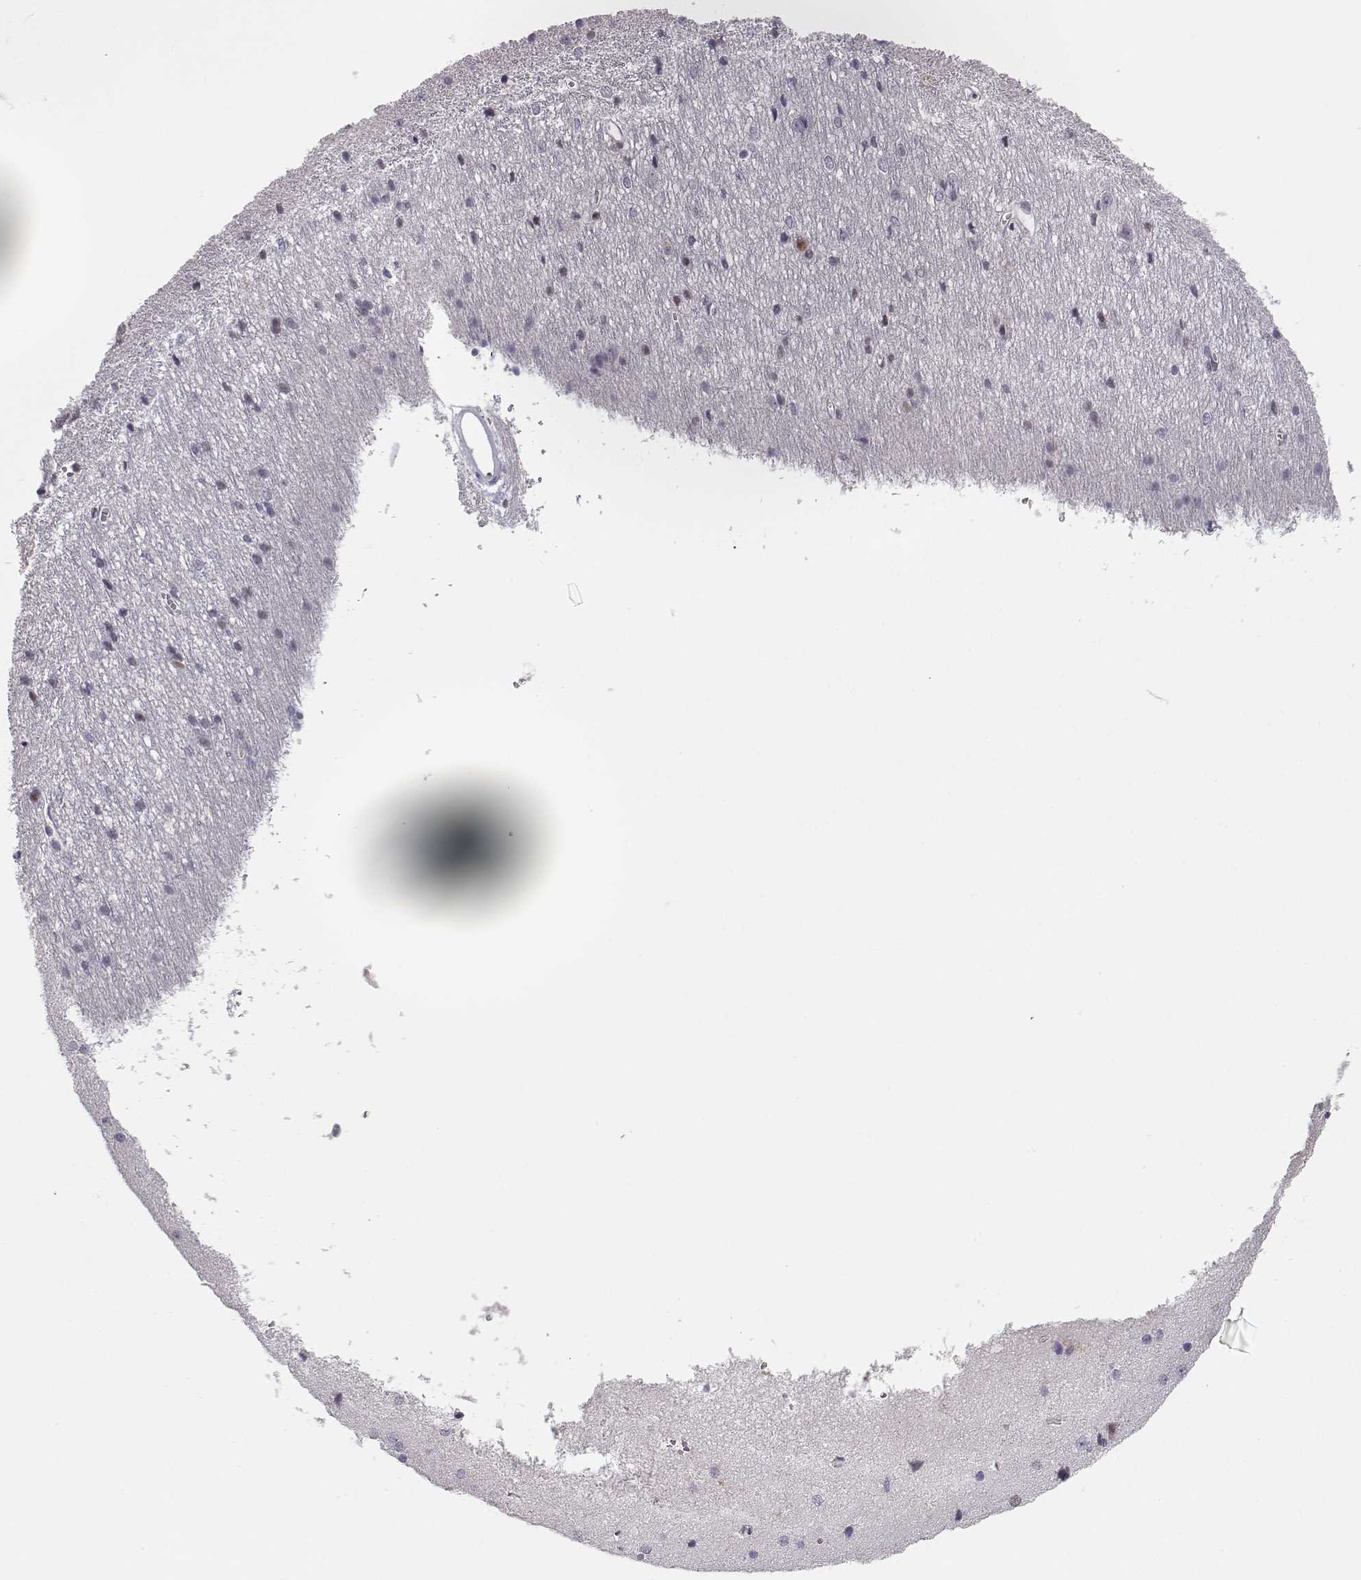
{"staining": {"intensity": "negative", "quantity": "none", "location": "none"}, "tissue": "cerebral cortex", "cell_type": "Endothelial cells", "image_type": "normal", "snomed": [{"axis": "morphology", "description": "Normal tissue, NOS"}, {"axis": "topography", "description": "Cerebral cortex"}], "caption": "This micrograph is of normal cerebral cortex stained with immunohistochemistry to label a protein in brown with the nuclei are counter-stained blue. There is no expression in endothelial cells.", "gene": "TEPP", "patient": {"sex": "male", "age": 37}}